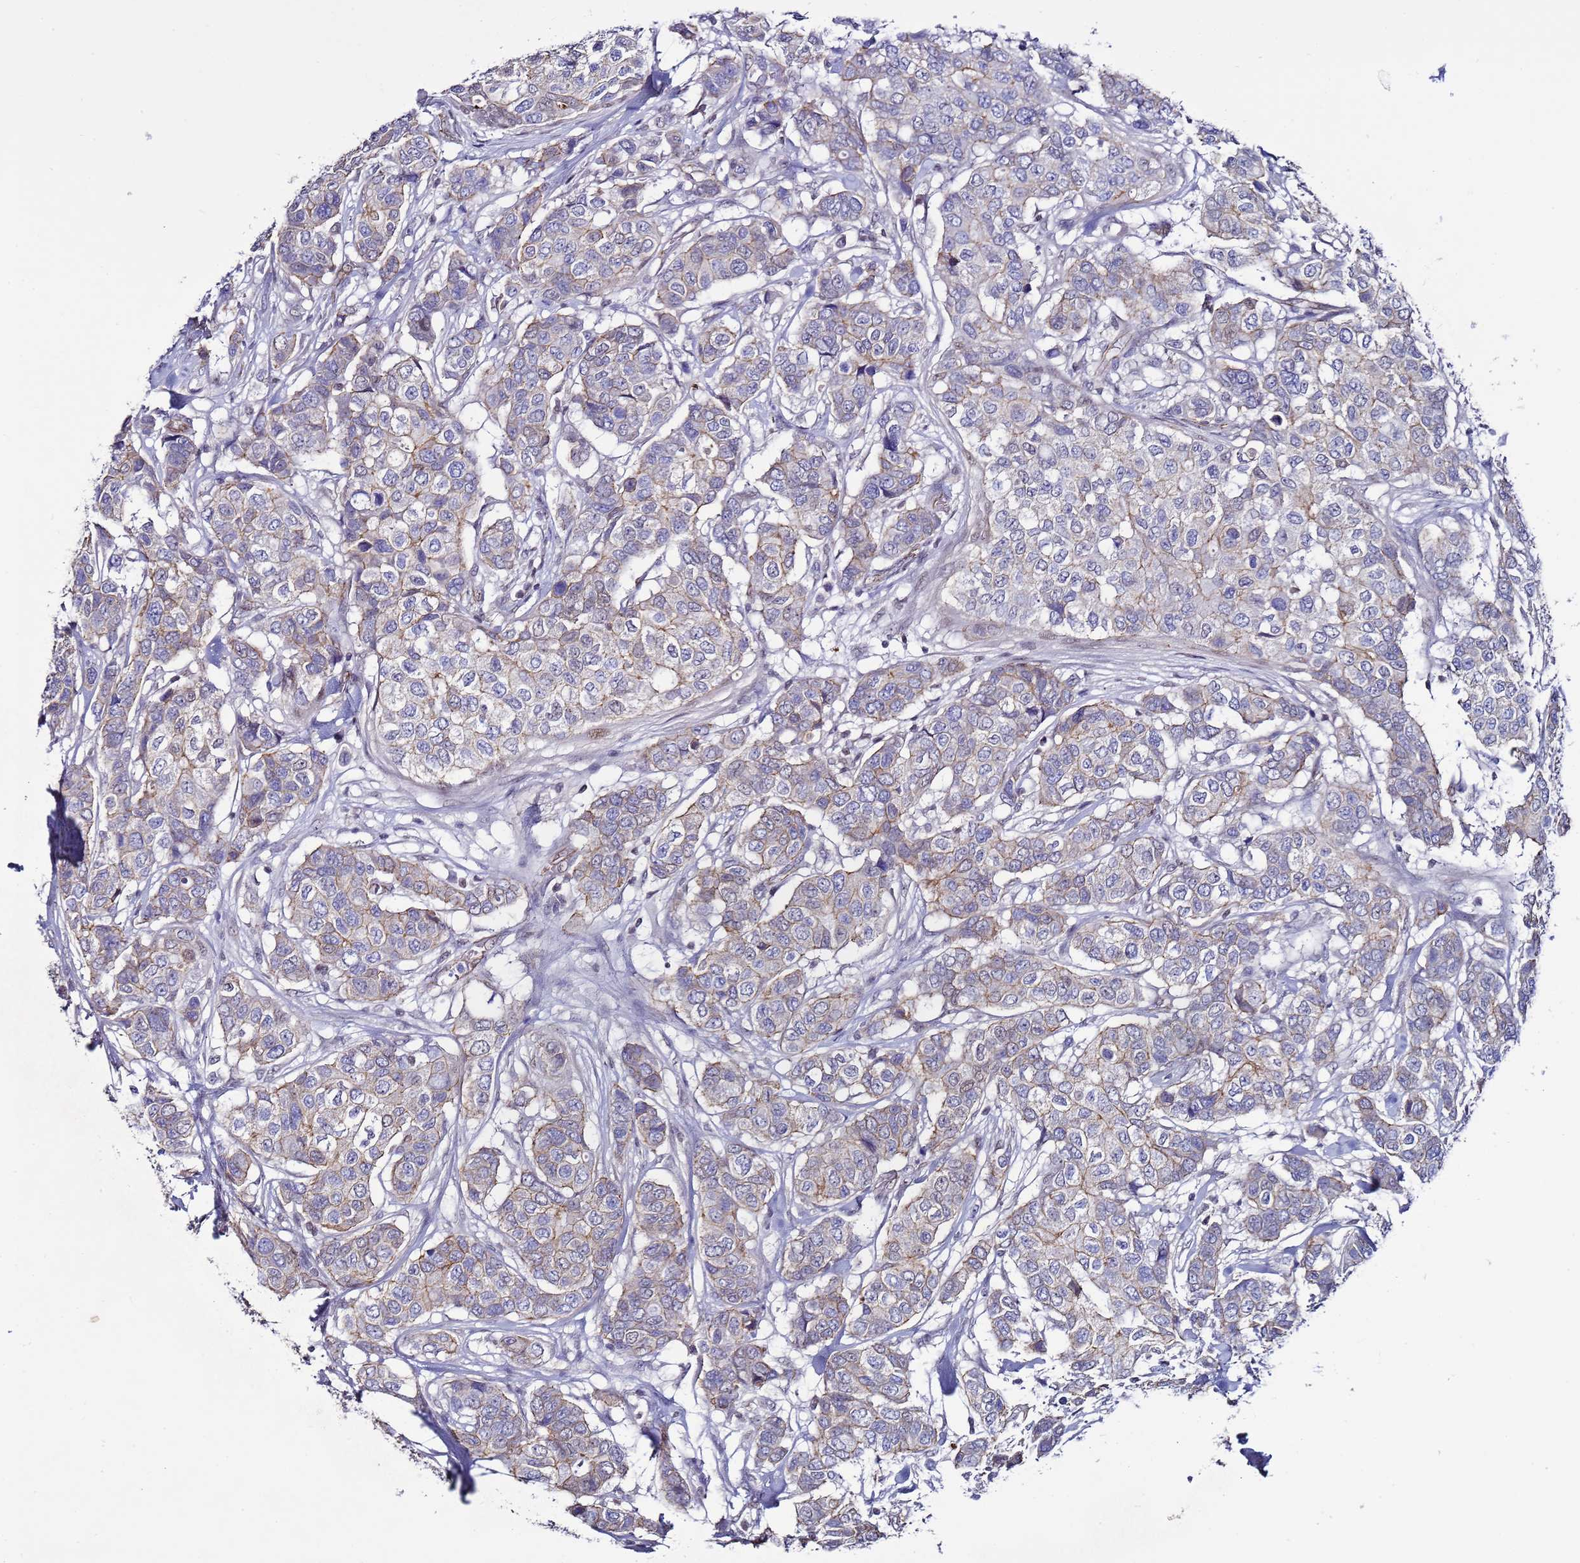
{"staining": {"intensity": "weak", "quantity": "<25%", "location": "cytoplasmic/membranous"}, "tissue": "breast cancer", "cell_type": "Tumor cells", "image_type": "cancer", "snomed": [{"axis": "morphology", "description": "Lobular carcinoma"}, {"axis": "topography", "description": "Breast"}], "caption": "High power microscopy photomicrograph of an IHC photomicrograph of breast lobular carcinoma, revealing no significant expression in tumor cells.", "gene": "TENM3", "patient": {"sex": "female", "age": 51}}